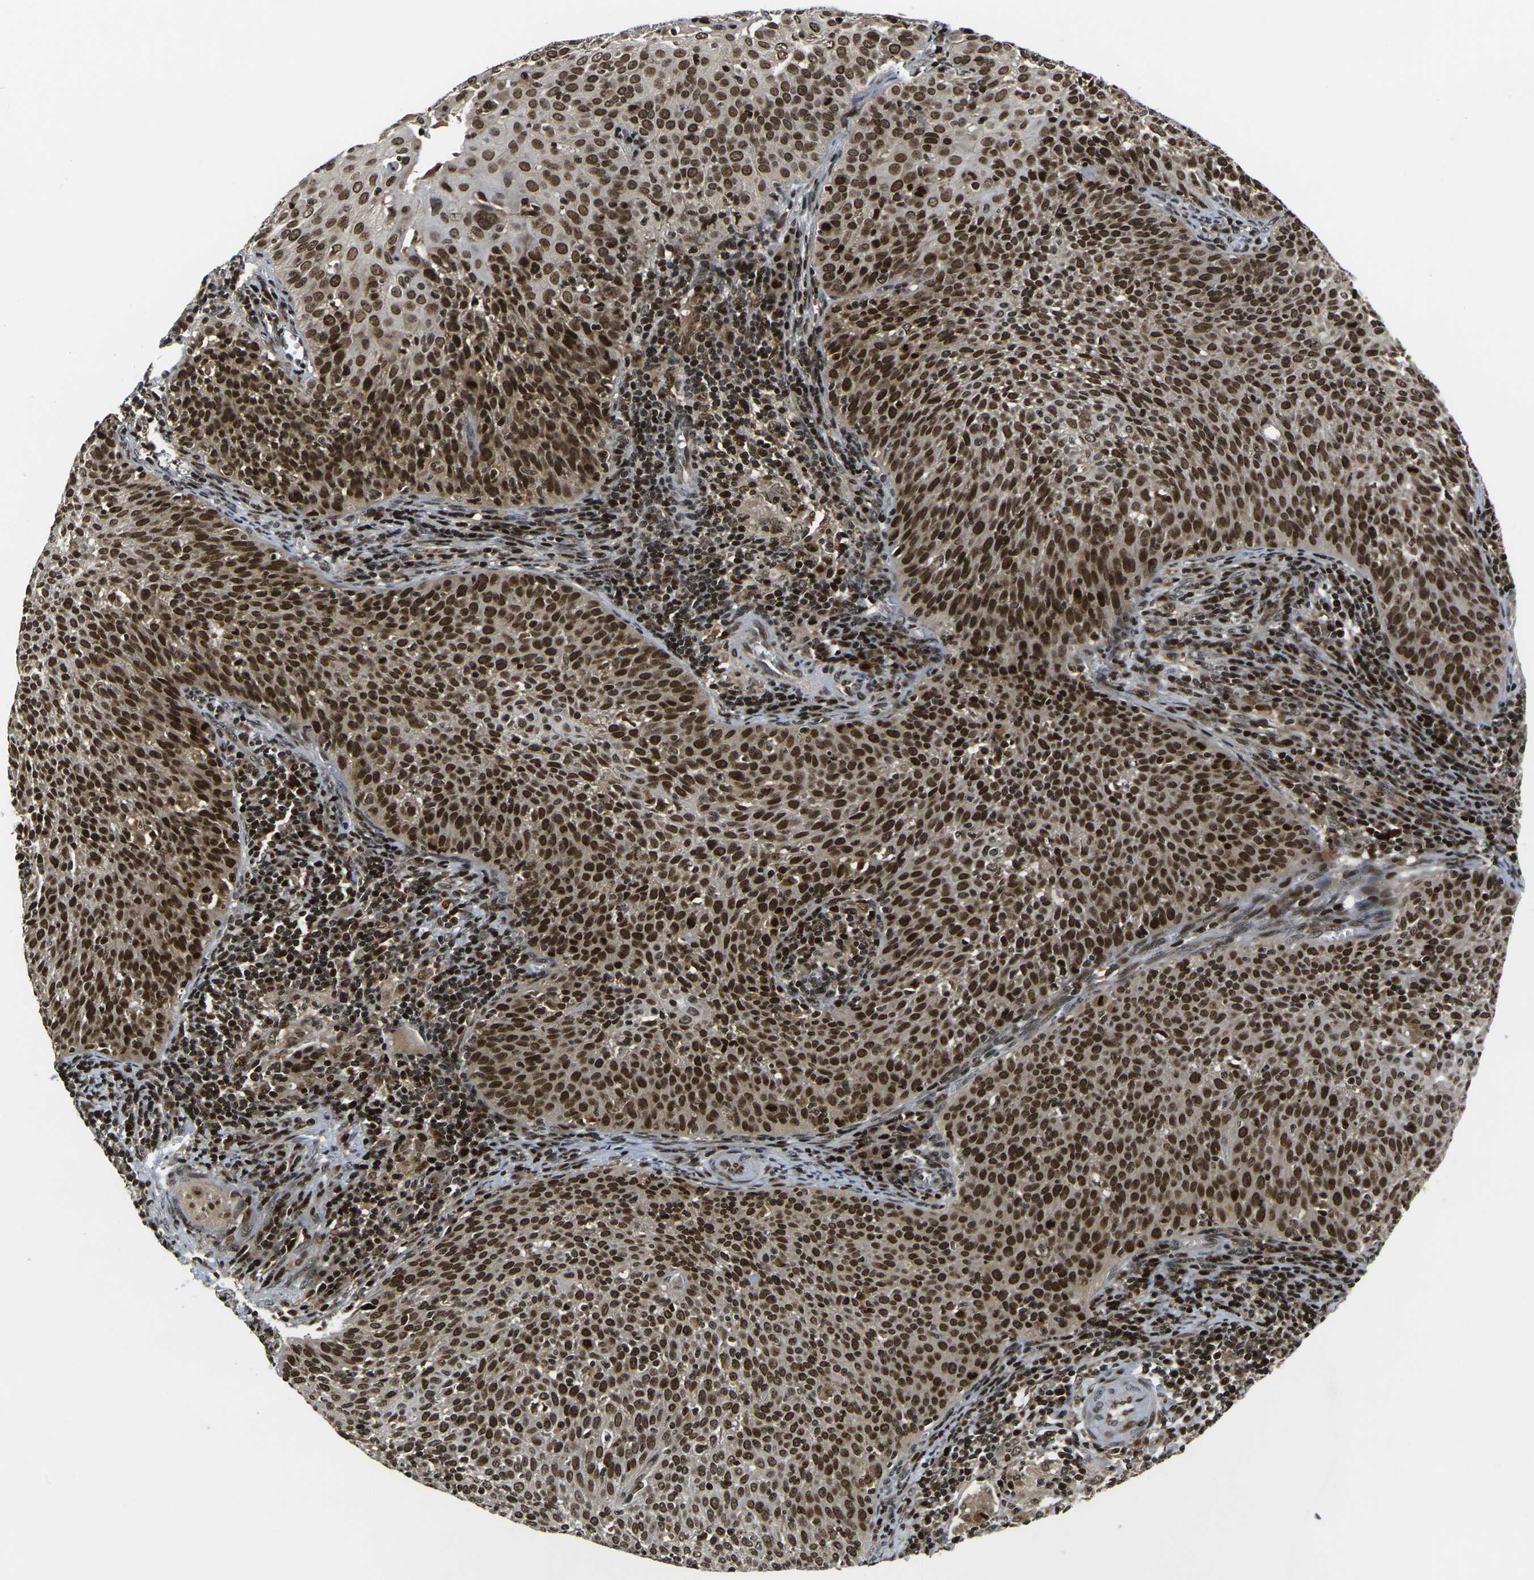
{"staining": {"intensity": "strong", "quantity": ">75%", "location": "cytoplasmic/membranous,nuclear"}, "tissue": "cervical cancer", "cell_type": "Tumor cells", "image_type": "cancer", "snomed": [{"axis": "morphology", "description": "Squamous cell carcinoma, NOS"}, {"axis": "topography", "description": "Cervix"}], "caption": "DAB immunohistochemical staining of cervical cancer (squamous cell carcinoma) displays strong cytoplasmic/membranous and nuclear protein positivity in about >75% of tumor cells. The staining was performed using DAB (3,3'-diaminobenzidine), with brown indicating positive protein expression. Nuclei are stained blue with hematoxylin.", "gene": "ACTL6A", "patient": {"sex": "female", "age": 38}}